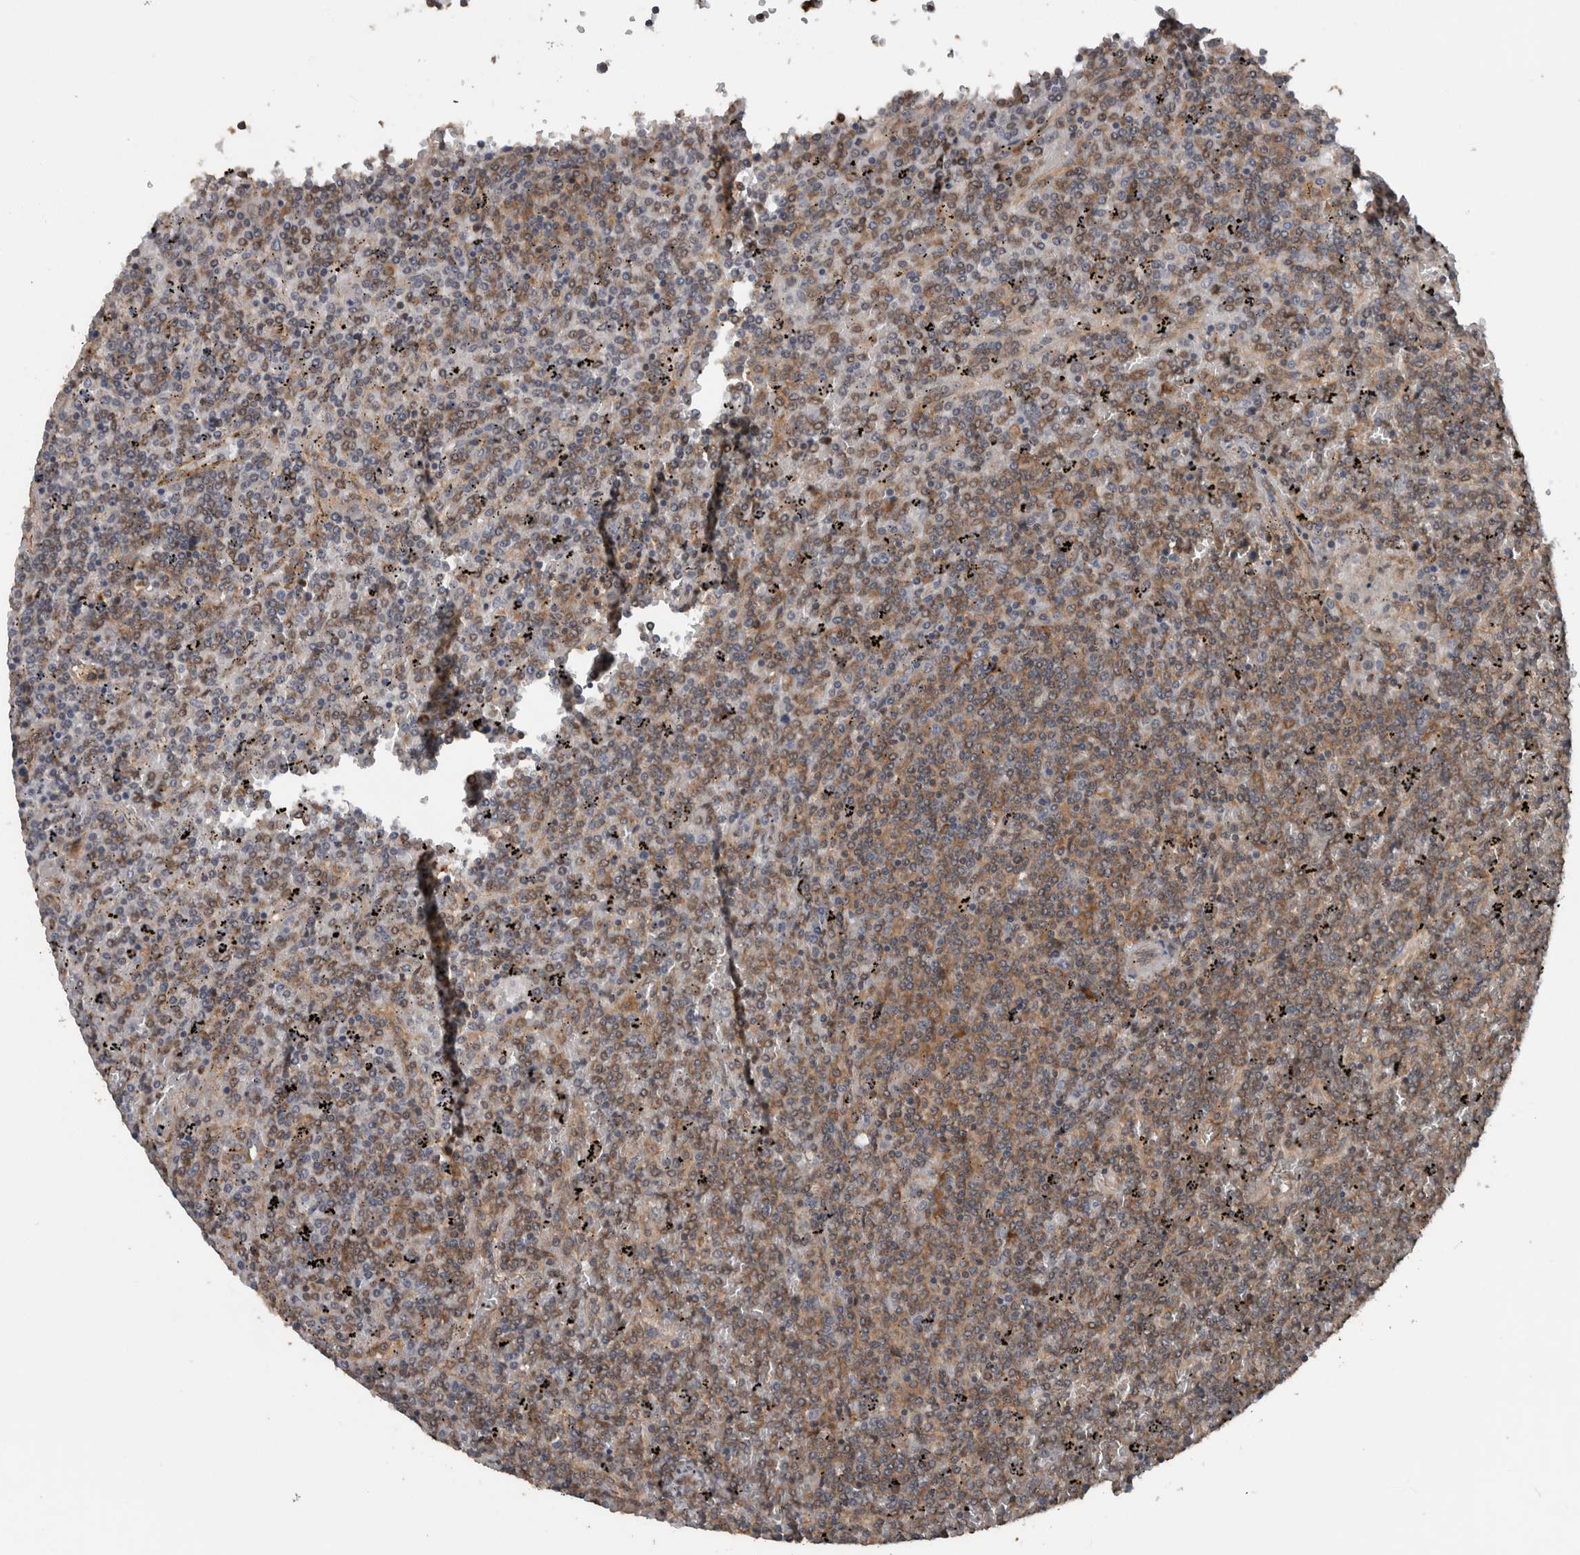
{"staining": {"intensity": "weak", "quantity": "25%-75%", "location": "cytoplasmic/membranous"}, "tissue": "lymphoma", "cell_type": "Tumor cells", "image_type": "cancer", "snomed": [{"axis": "morphology", "description": "Malignant lymphoma, non-Hodgkin's type, Low grade"}, {"axis": "topography", "description": "Spleen"}], "caption": "Immunohistochemical staining of human lymphoma demonstrates weak cytoplasmic/membranous protein expression in approximately 25%-75% of tumor cells.", "gene": "RIOK3", "patient": {"sex": "female", "age": 19}}